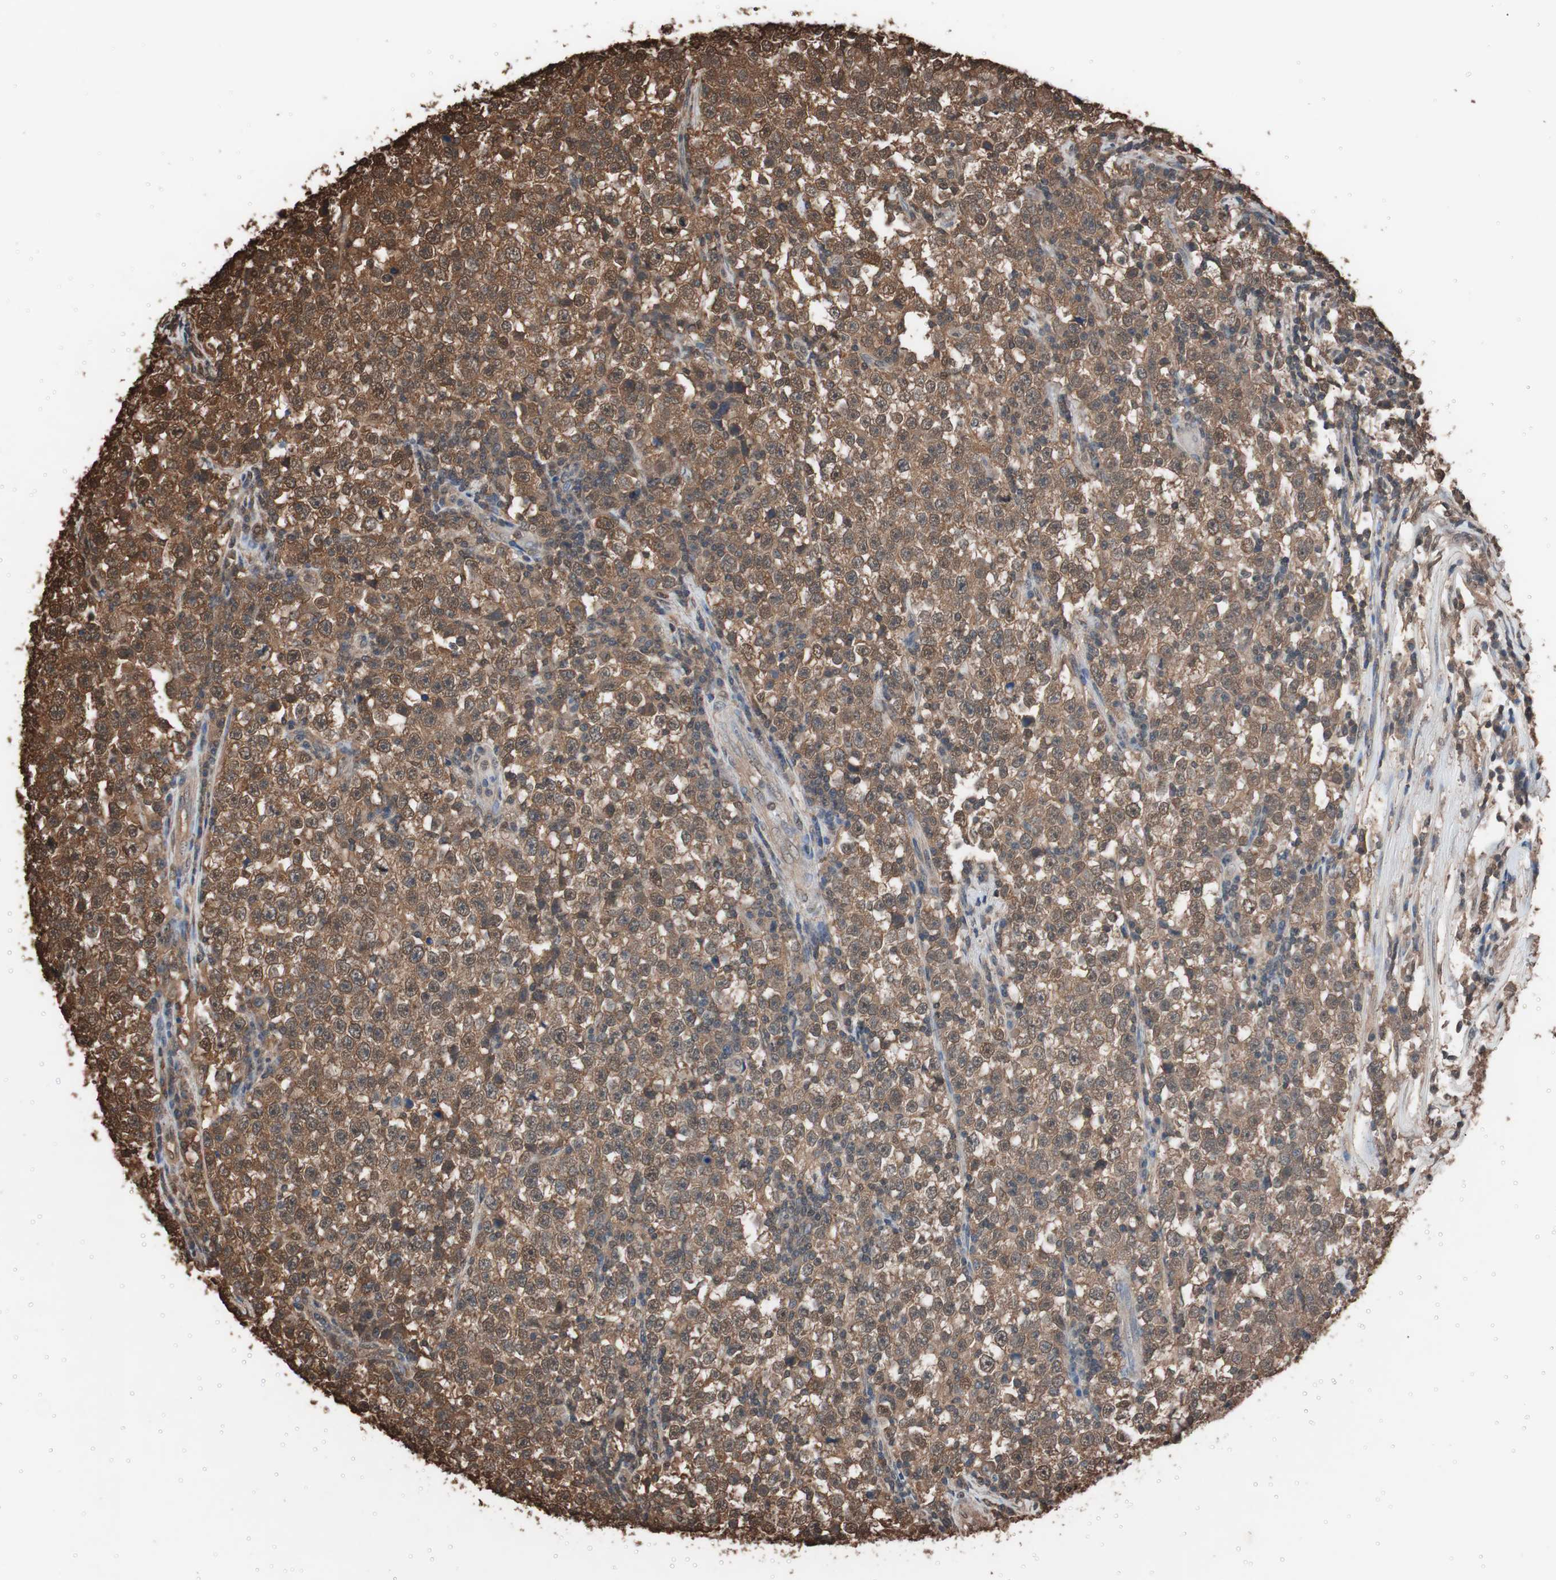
{"staining": {"intensity": "strong", "quantity": ">75%", "location": "cytoplasmic/membranous,nuclear"}, "tissue": "testis cancer", "cell_type": "Tumor cells", "image_type": "cancer", "snomed": [{"axis": "morphology", "description": "Seminoma, NOS"}, {"axis": "topography", "description": "Testis"}], "caption": "Brown immunohistochemical staining in human seminoma (testis) reveals strong cytoplasmic/membranous and nuclear staining in about >75% of tumor cells. (DAB (3,3'-diaminobenzidine) IHC, brown staining for protein, blue staining for nuclei).", "gene": "CALM2", "patient": {"sex": "male", "age": 43}}